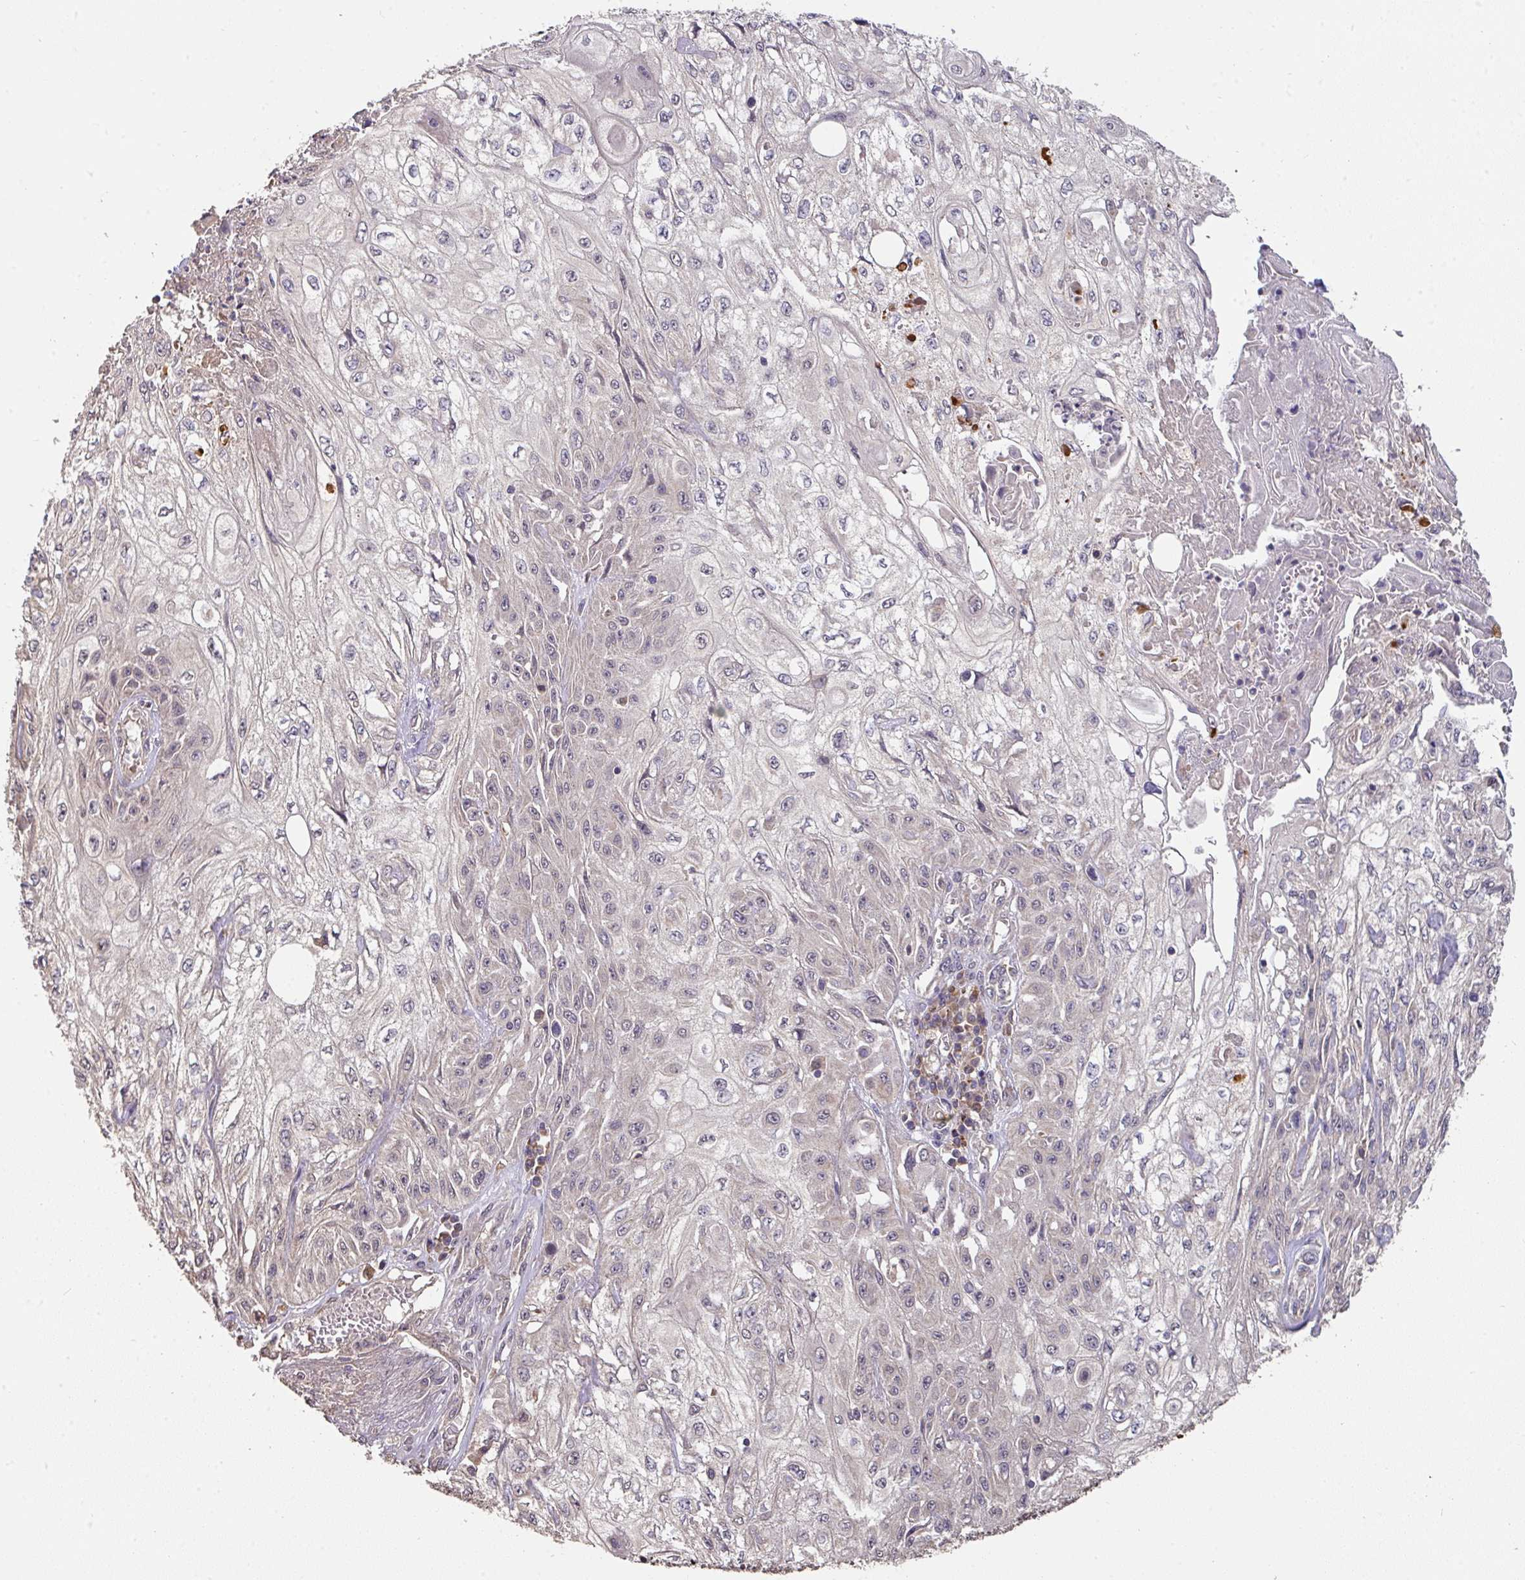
{"staining": {"intensity": "negative", "quantity": "none", "location": "none"}, "tissue": "skin cancer", "cell_type": "Tumor cells", "image_type": "cancer", "snomed": [{"axis": "morphology", "description": "Squamous cell carcinoma, NOS"}, {"axis": "morphology", "description": "Squamous cell carcinoma, metastatic, NOS"}, {"axis": "topography", "description": "Skin"}, {"axis": "topography", "description": "Lymph node"}], "caption": "IHC photomicrograph of skin cancer stained for a protein (brown), which demonstrates no expression in tumor cells.", "gene": "ACVR2B", "patient": {"sex": "male", "age": 75}}